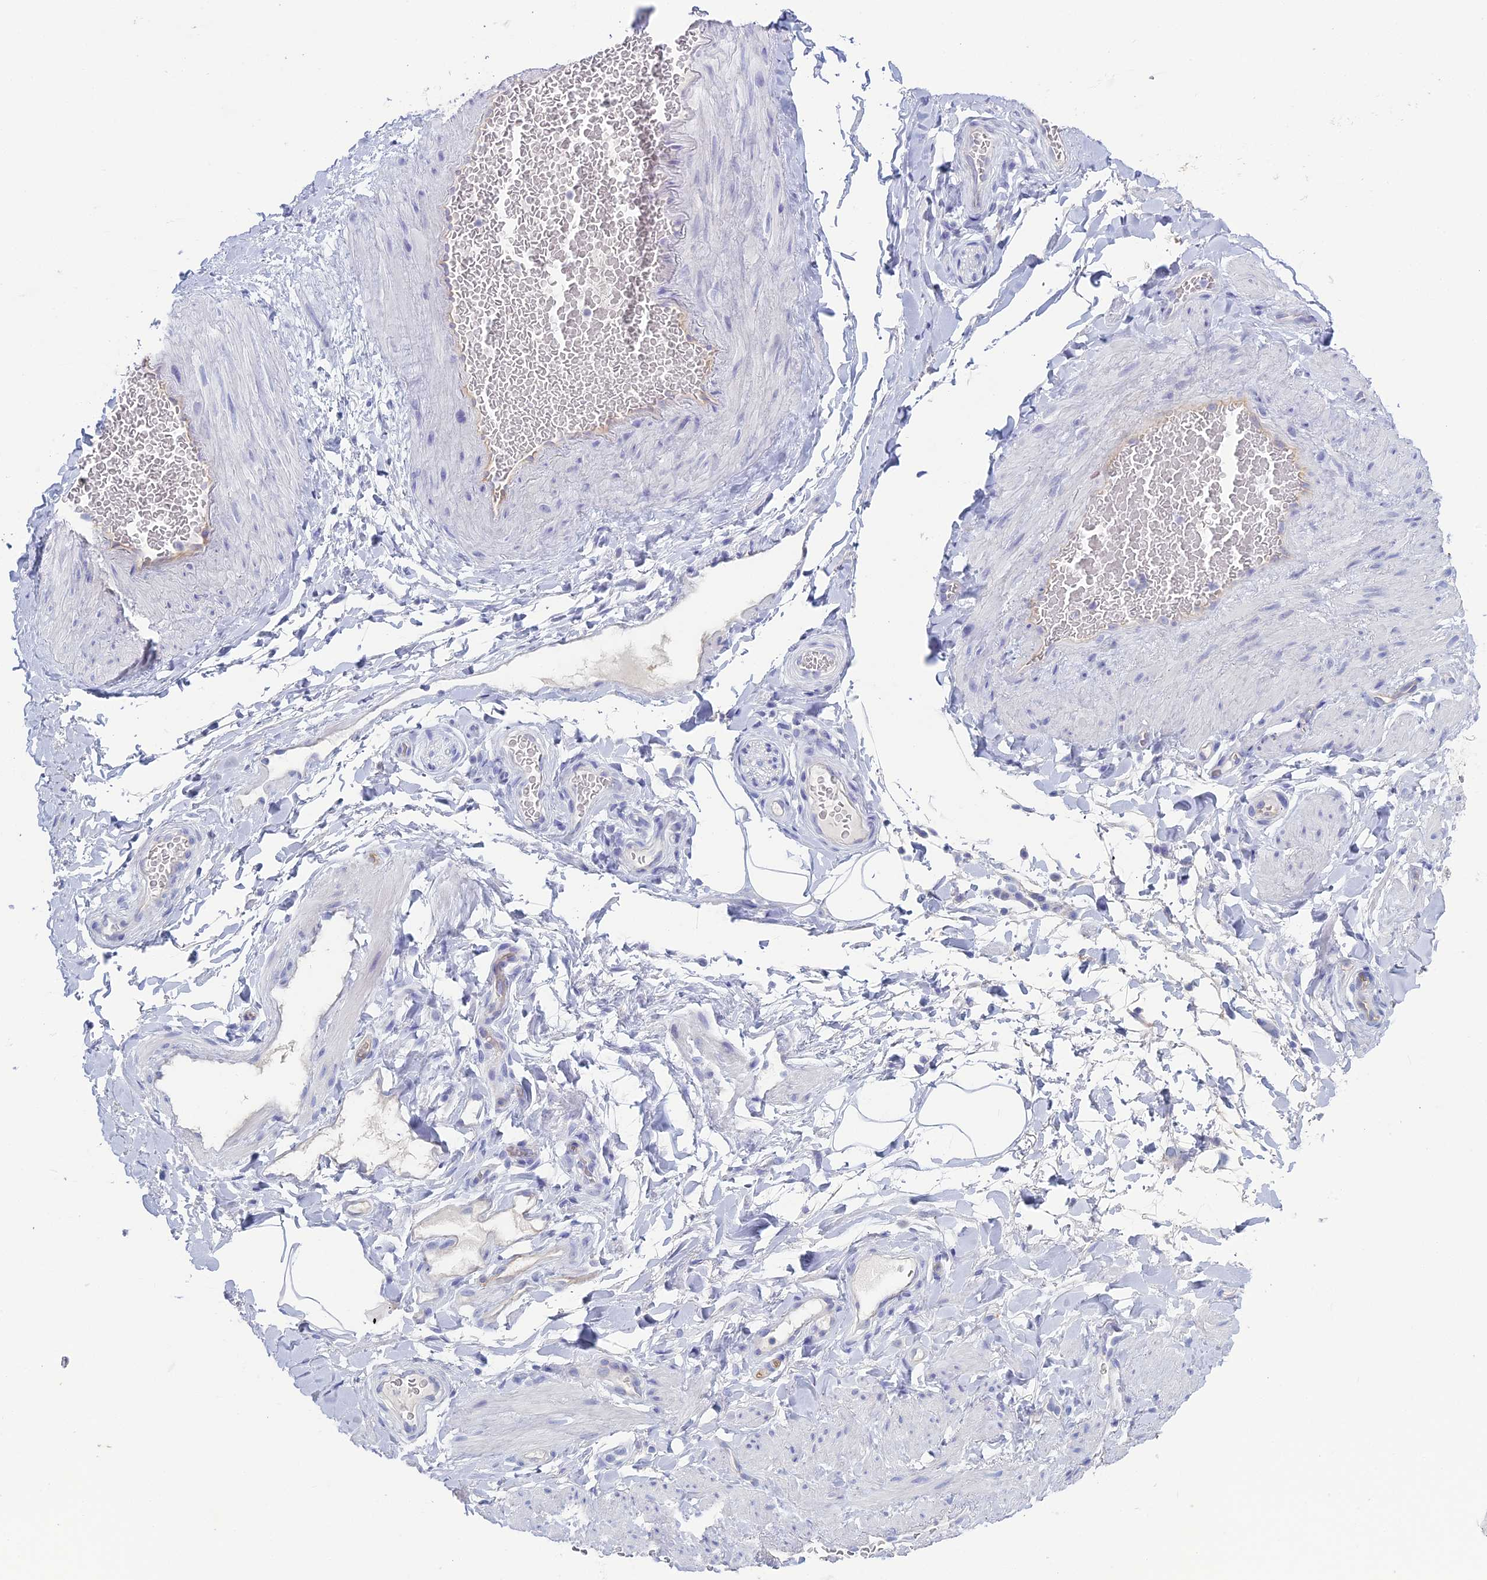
{"staining": {"intensity": "negative", "quantity": "none", "location": "none"}, "tissue": "adipose tissue", "cell_type": "Adipocytes", "image_type": "normal", "snomed": [{"axis": "morphology", "description": "Normal tissue, NOS"}, {"axis": "topography", "description": "Soft tissue"}, {"axis": "topography", "description": "Vascular tissue"}], "caption": "The photomicrograph reveals no staining of adipocytes in benign adipose tissue.", "gene": "ACE", "patient": {"sex": "male", "age": 54}}